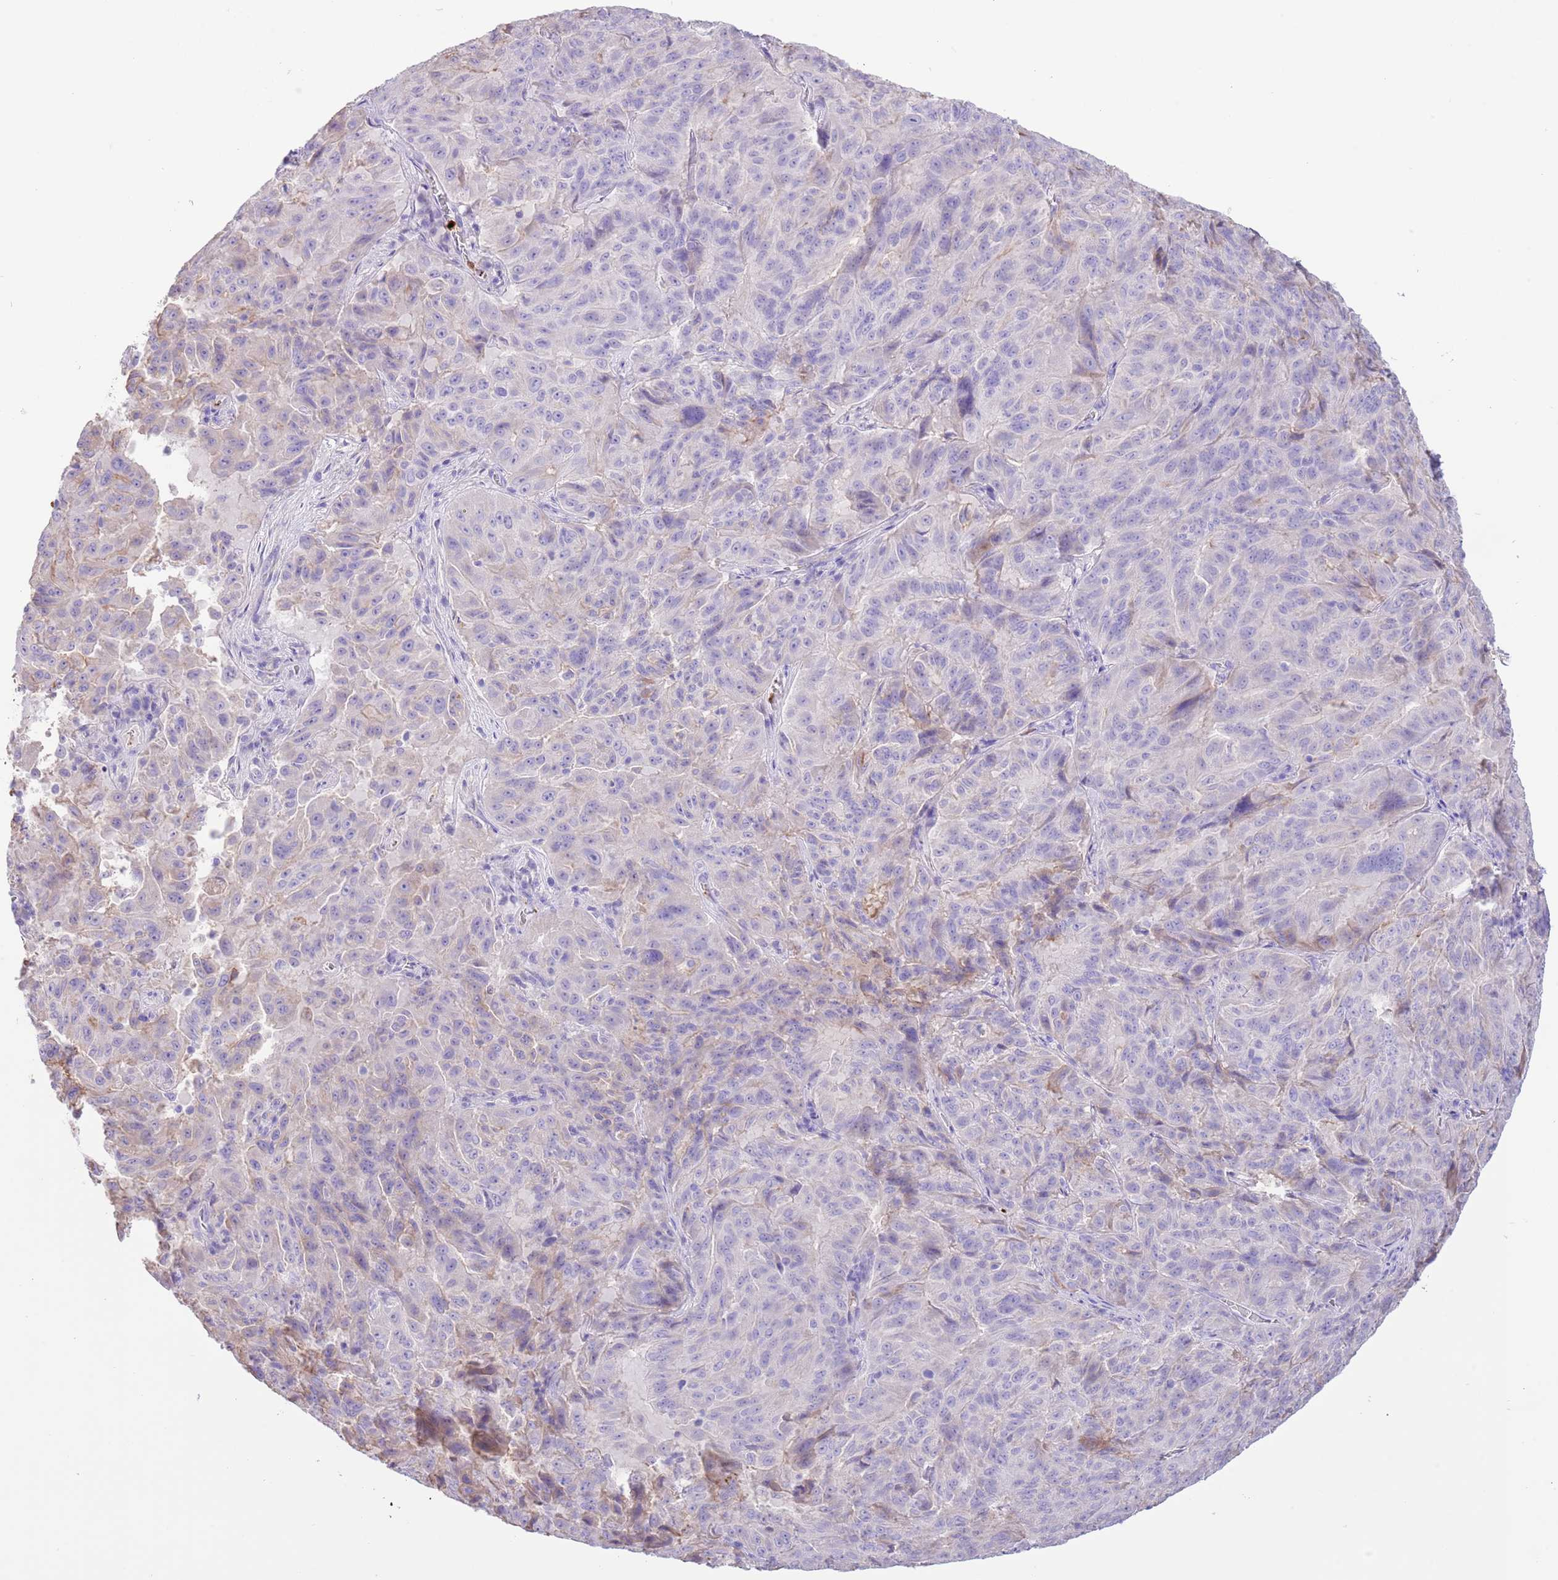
{"staining": {"intensity": "negative", "quantity": "none", "location": "none"}, "tissue": "pancreatic cancer", "cell_type": "Tumor cells", "image_type": "cancer", "snomed": [{"axis": "morphology", "description": "Adenocarcinoma, NOS"}, {"axis": "topography", "description": "Pancreas"}], "caption": "Tumor cells show no significant staining in adenocarcinoma (pancreatic). (DAB (3,3'-diaminobenzidine) immunohistochemistry (IHC), high magnification).", "gene": "IGF1", "patient": {"sex": "male", "age": 63}}